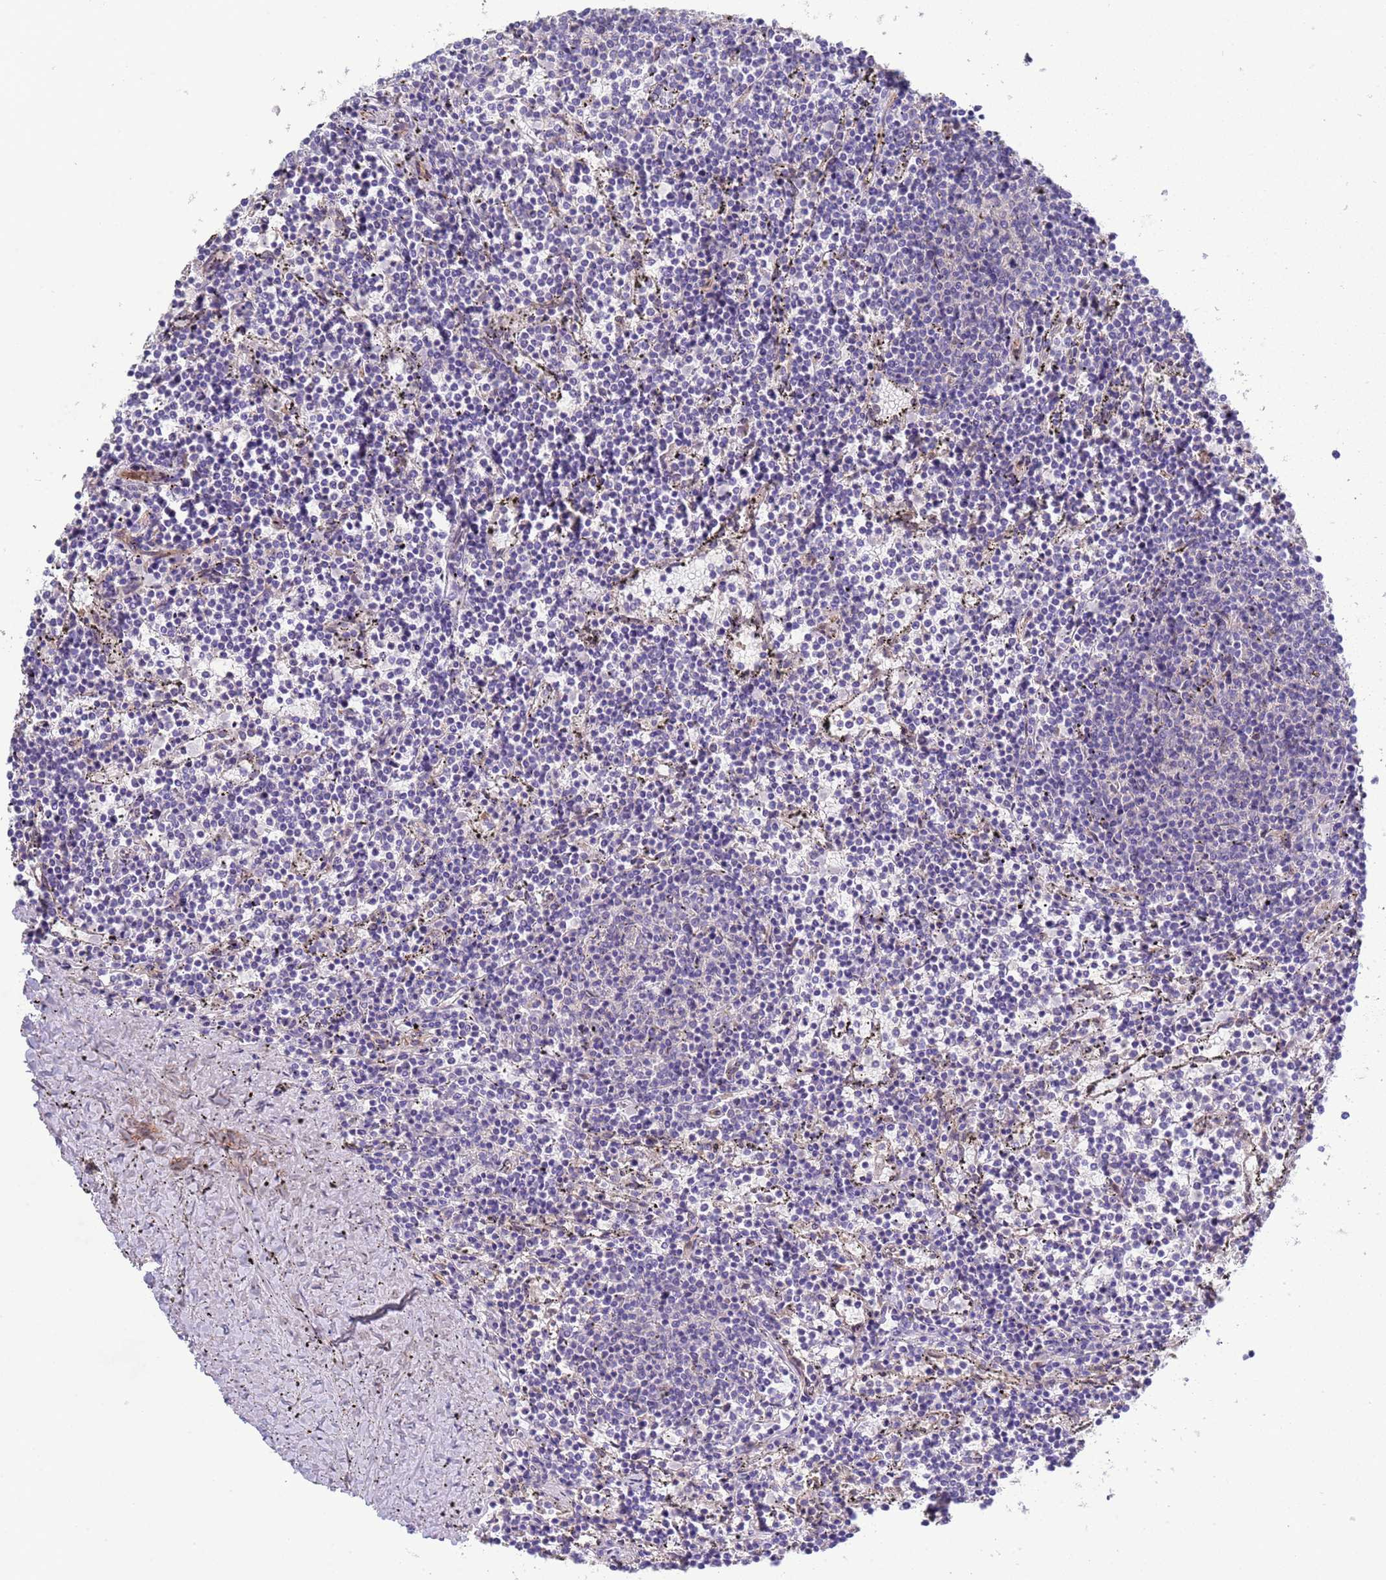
{"staining": {"intensity": "negative", "quantity": "none", "location": "none"}, "tissue": "lymphoma", "cell_type": "Tumor cells", "image_type": "cancer", "snomed": [{"axis": "morphology", "description": "Malignant lymphoma, non-Hodgkin's type, Low grade"}, {"axis": "topography", "description": "Spleen"}], "caption": "Protein analysis of lymphoma exhibits no significant positivity in tumor cells.", "gene": "TRMT10A", "patient": {"sex": "female", "age": 50}}